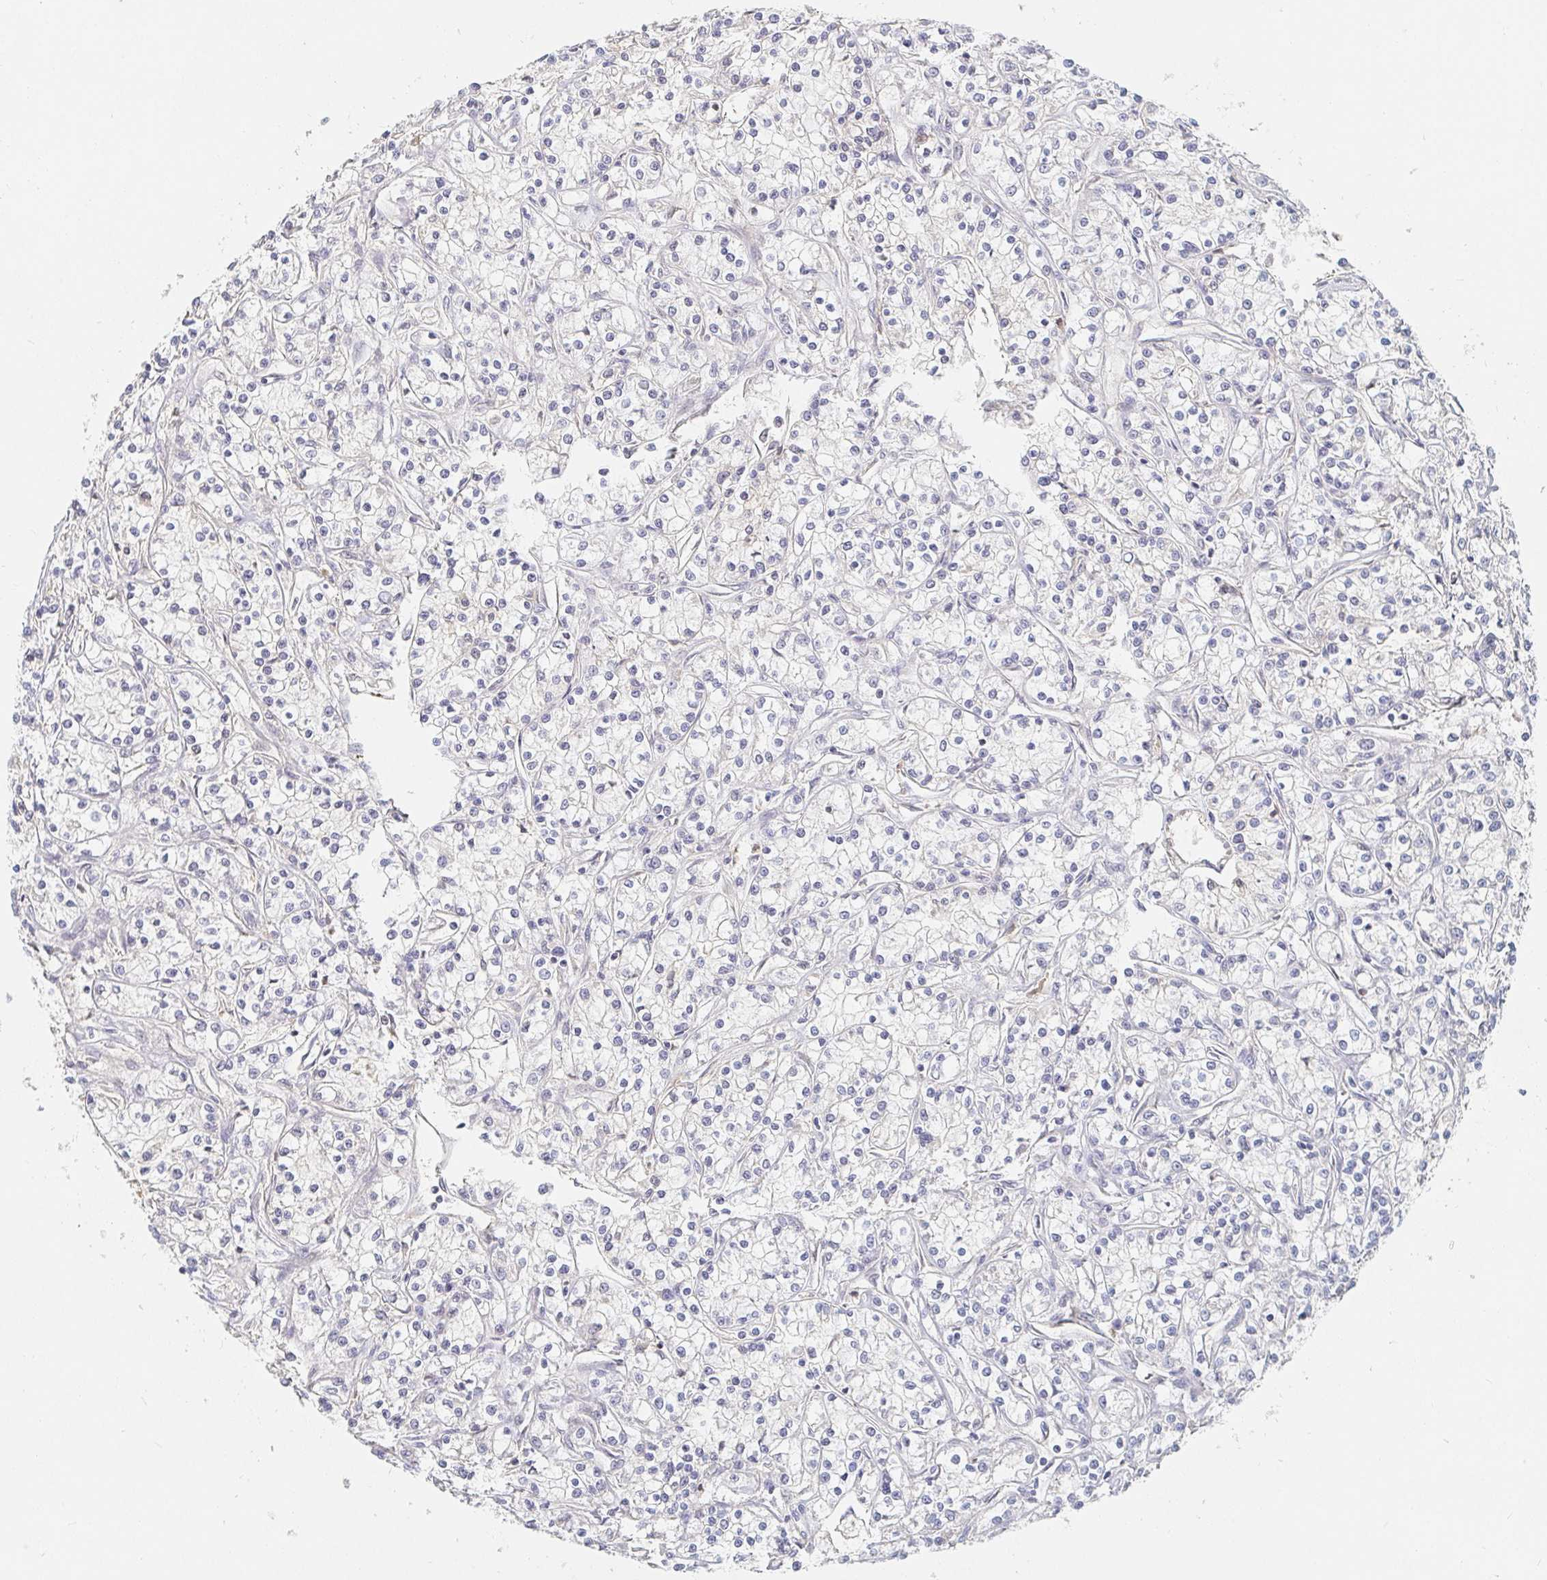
{"staining": {"intensity": "negative", "quantity": "none", "location": "none"}, "tissue": "renal cancer", "cell_type": "Tumor cells", "image_type": "cancer", "snomed": [{"axis": "morphology", "description": "Adenocarcinoma, NOS"}, {"axis": "topography", "description": "Kidney"}], "caption": "Immunohistochemistry (IHC) image of adenocarcinoma (renal) stained for a protein (brown), which demonstrates no staining in tumor cells. Brightfield microscopy of IHC stained with DAB (3,3'-diaminobenzidine) (brown) and hematoxylin (blue), captured at high magnification.", "gene": "NME9", "patient": {"sex": "female", "age": 59}}